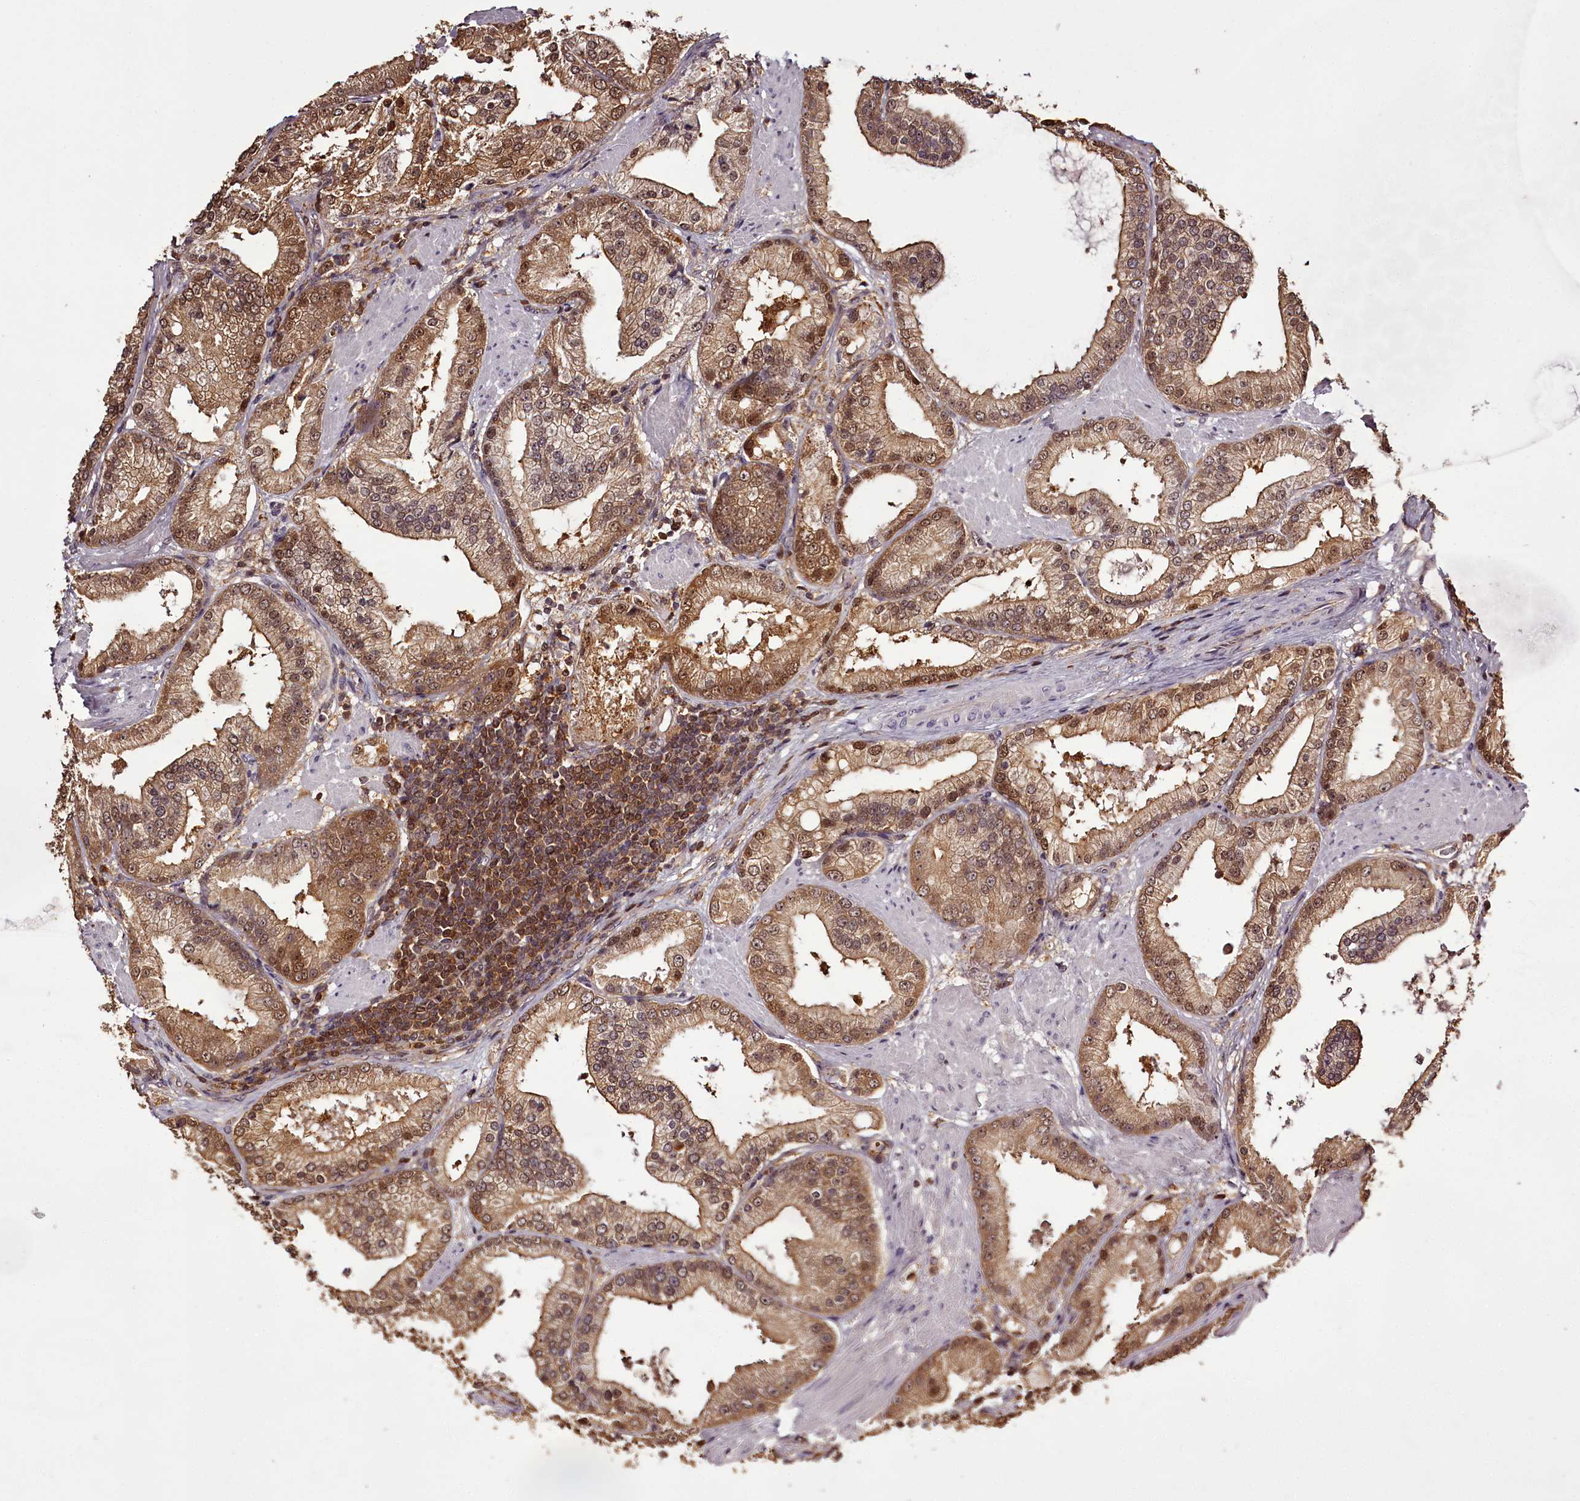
{"staining": {"intensity": "moderate", "quantity": ">75%", "location": "cytoplasmic/membranous,nuclear"}, "tissue": "prostate cancer", "cell_type": "Tumor cells", "image_type": "cancer", "snomed": [{"axis": "morphology", "description": "Adenocarcinoma, Low grade"}, {"axis": "topography", "description": "Prostate"}], "caption": "Immunohistochemistry micrograph of neoplastic tissue: human prostate cancer stained using IHC shows medium levels of moderate protein expression localized specifically in the cytoplasmic/membranous and nuclear of tumor cells, appearing as a cytoplasmic/membranous and nuclear brown color.", "gene": "NPRL2", "patient": {"sex": "male", "age": 67}}